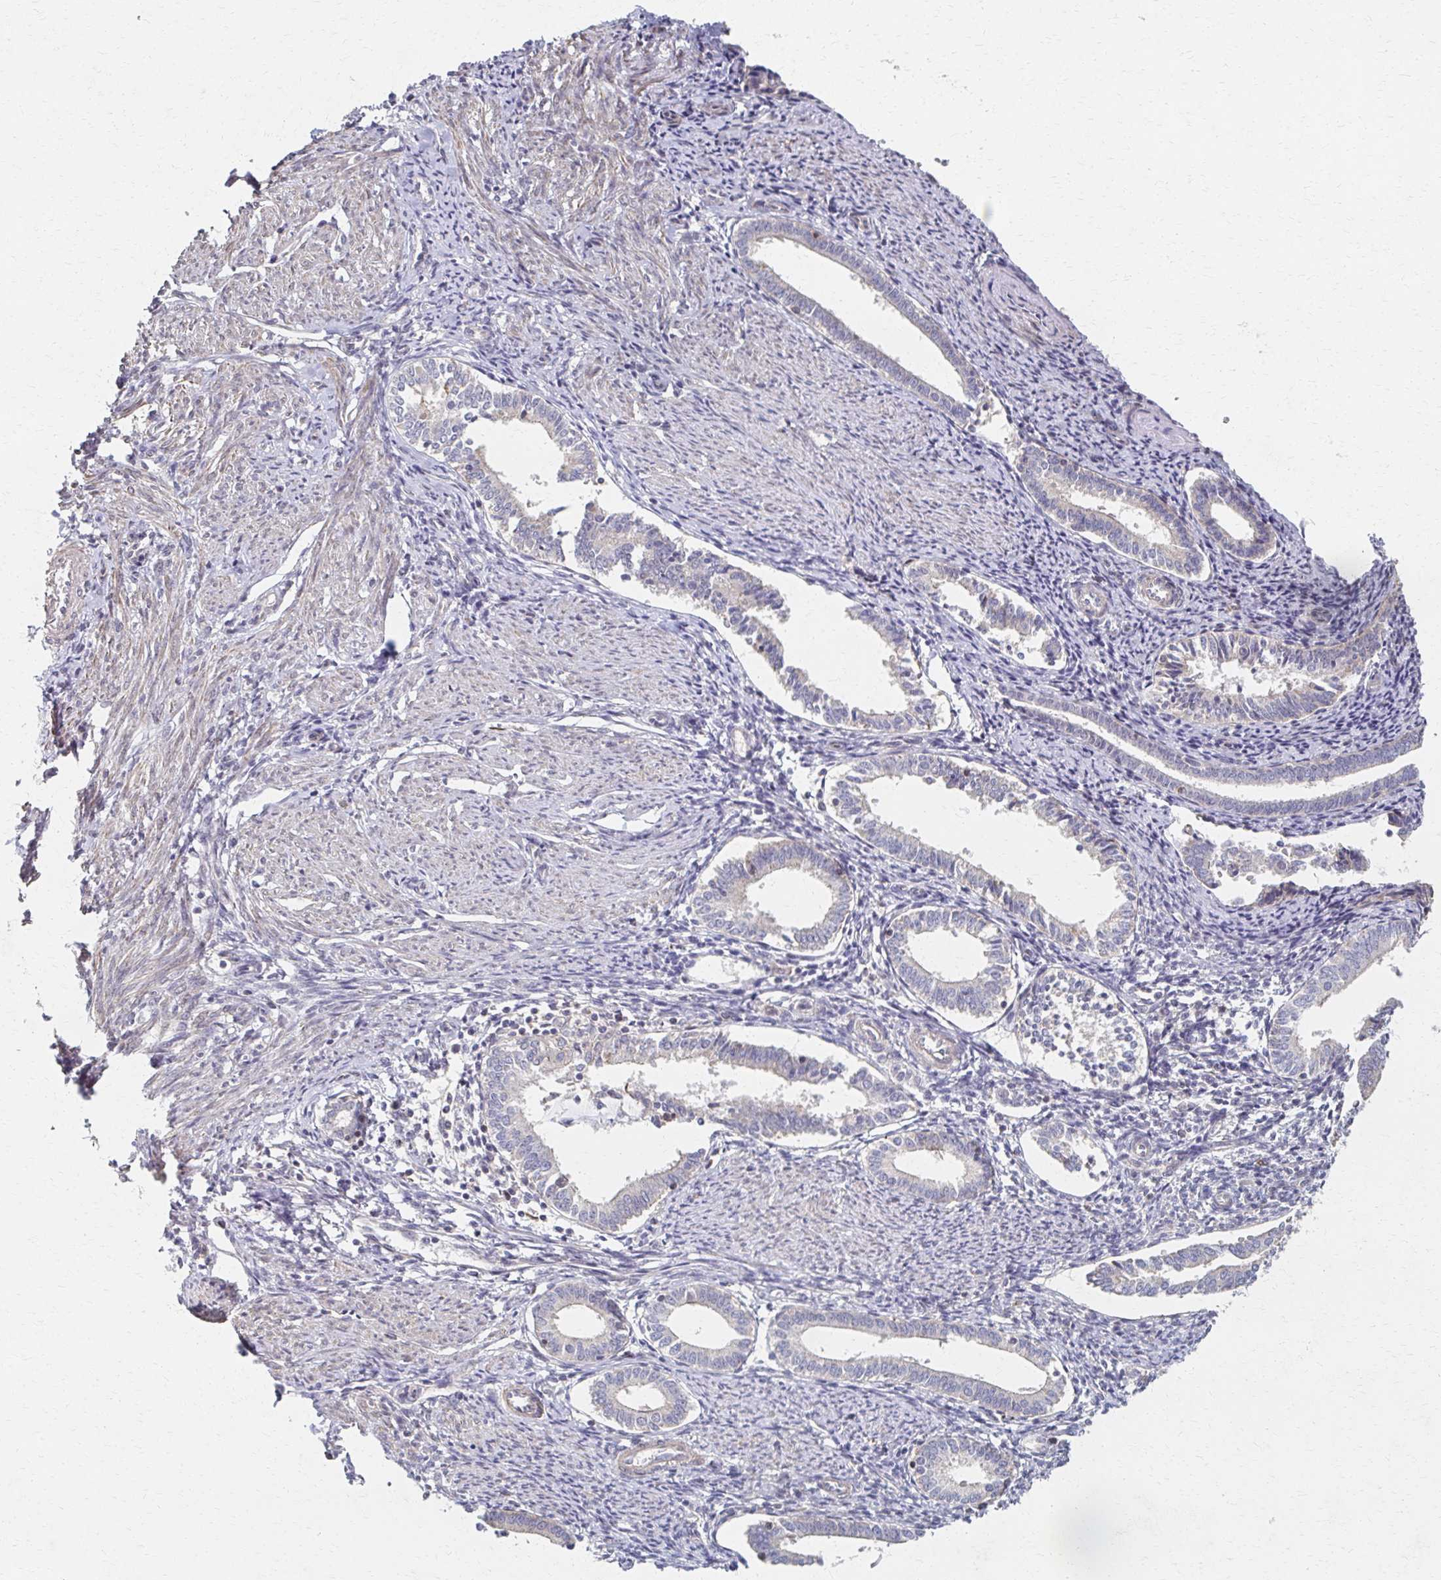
{"staining": {"intensity": "negative", "quantity": "none", "location": "none"}, "tissue": "endometrium", "cell_type": "Cells in endometrial stroma", "image_type": "normal", "snomed": [{"axis": "morphology", "description": "Normal tissue, NOS"}, {"axis": "topography", "description": "Endometrium"}], "caption": "IHC histopathology image of benign human endometrium stained for a protein (brown), which displays no expression in cells in endometrial stroma.", "gene": "EOLA1", "patient": {"sex": "female", "age": 41}}